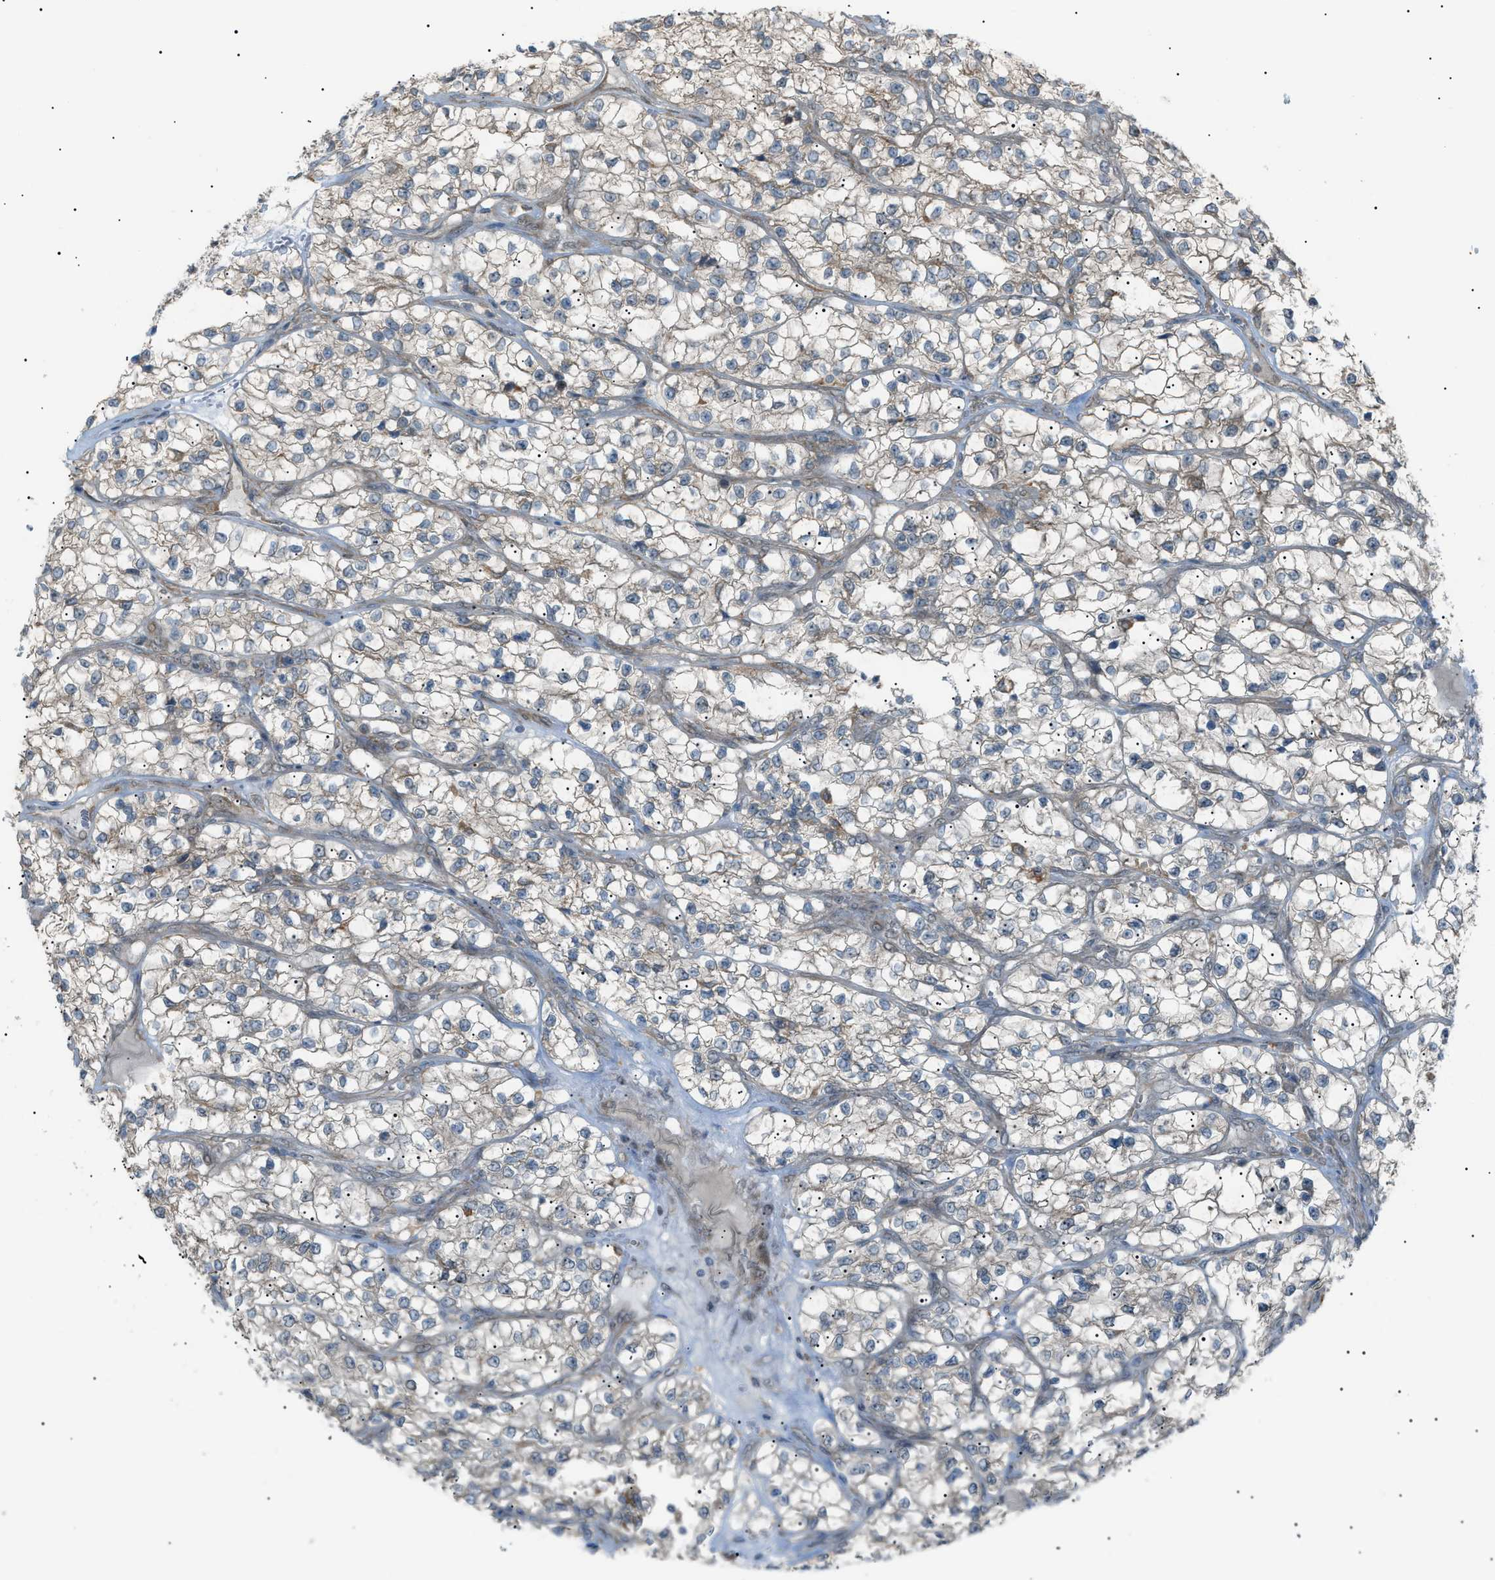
{"staining": {"intensity": "negative", "quantity": "none", "location": "none"}, "tissue": "renal cancer", "cell_type": "Tumor cells", "image_type": "cancer", "snomed": [{"axis": "morphology", "description": "Adenocarcinoma, NOS"}, {"axis": "topography", "description": "Kidney"}], "caption": "The photomicrograph demonstrates no staining of tumor cells in renal cancer.", "gene": "LPIN2", "patient": {"sex": "female", "age": 57}}